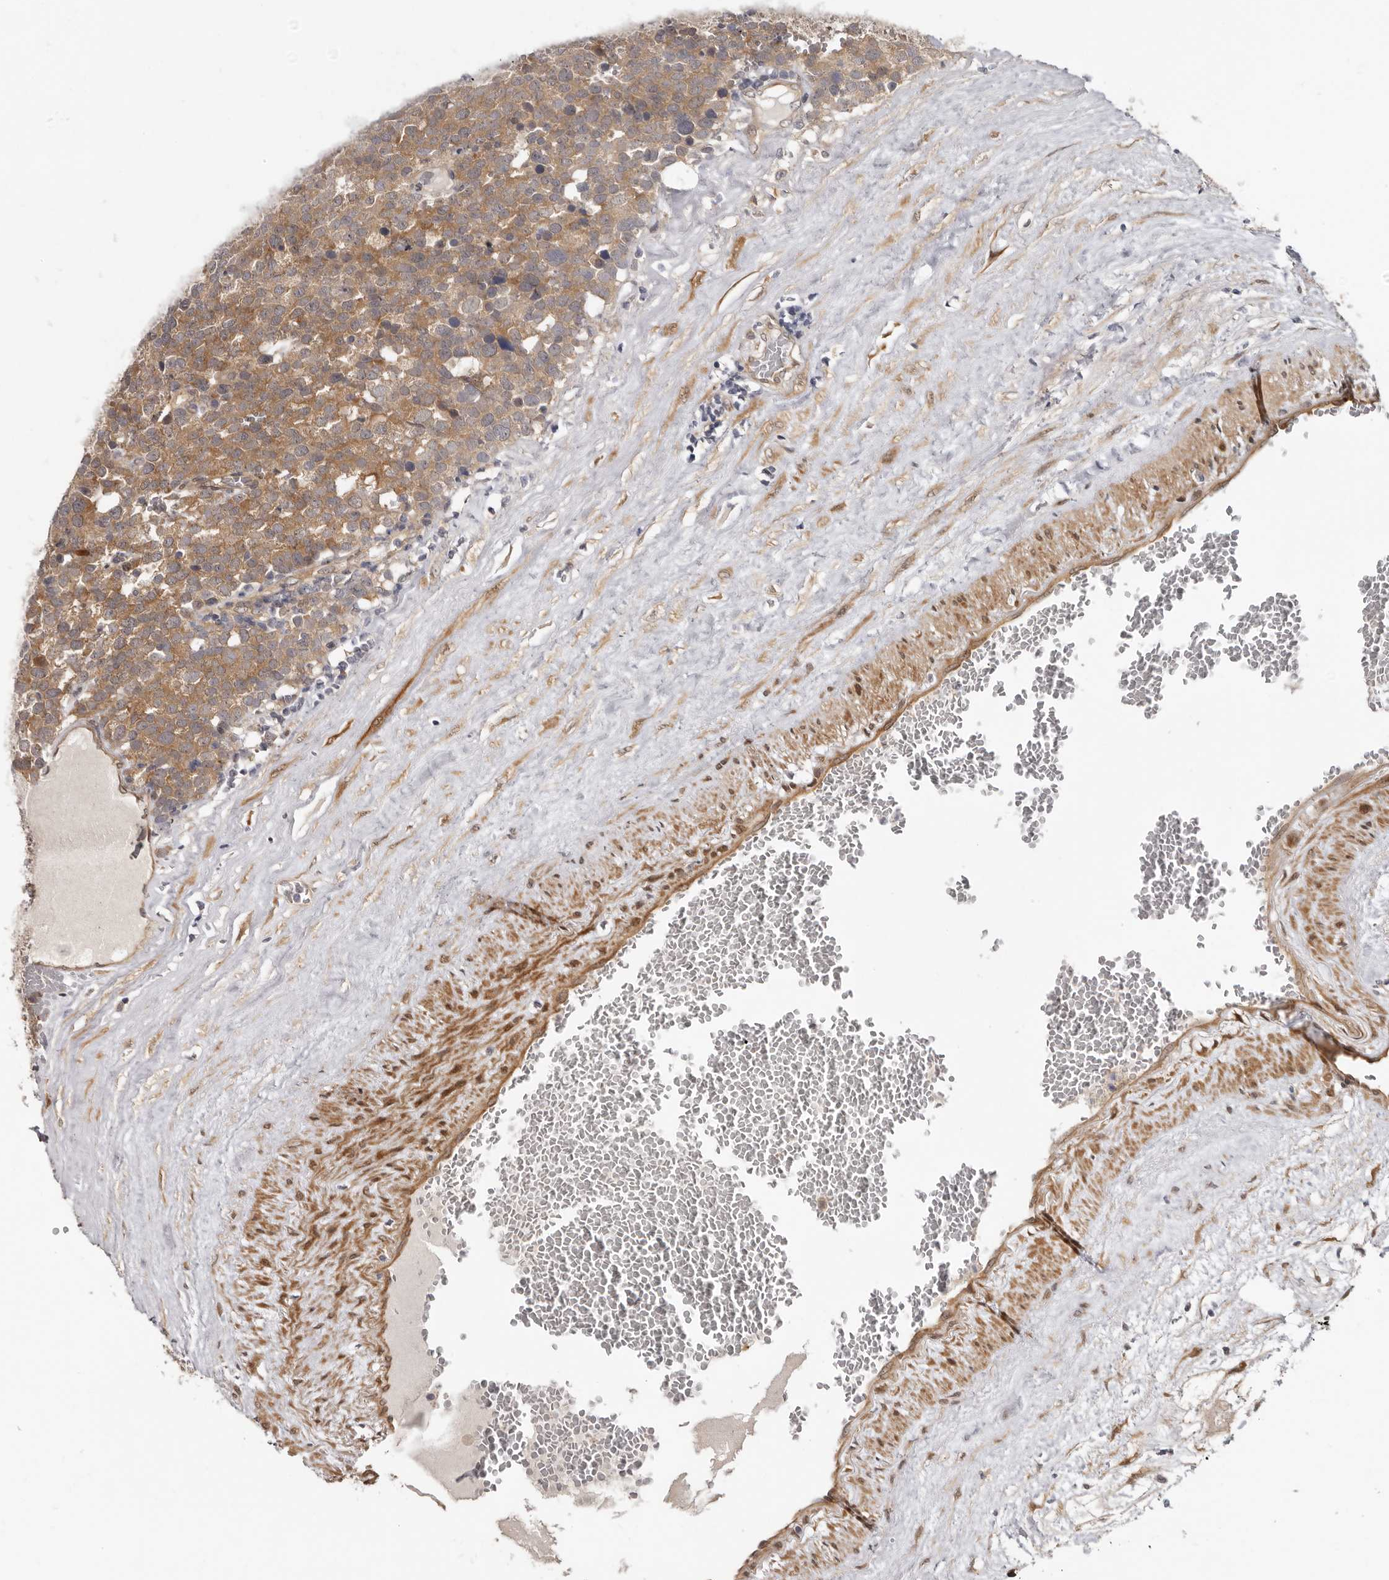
{"staining": {"intensity": "moderate", "quantity": ">75%", "location": "cytoplasmic/membranous"}, "tissue": "testis cancer", "cell_type": "Tumor cells", "image_type": "cancer", "snomed": [{"axis": "morphology", "description": "Seminoma, NOS"}, {"axis": "topography", "description": "Testis"}], "caption": "Protein analysis of testis seminoma tissue shows moderate cytoplasmic/membranous positivity in approximately >75% of tumor cells.", "gene": "SBDS", "patient": {"sex": "male", "age": 71}}